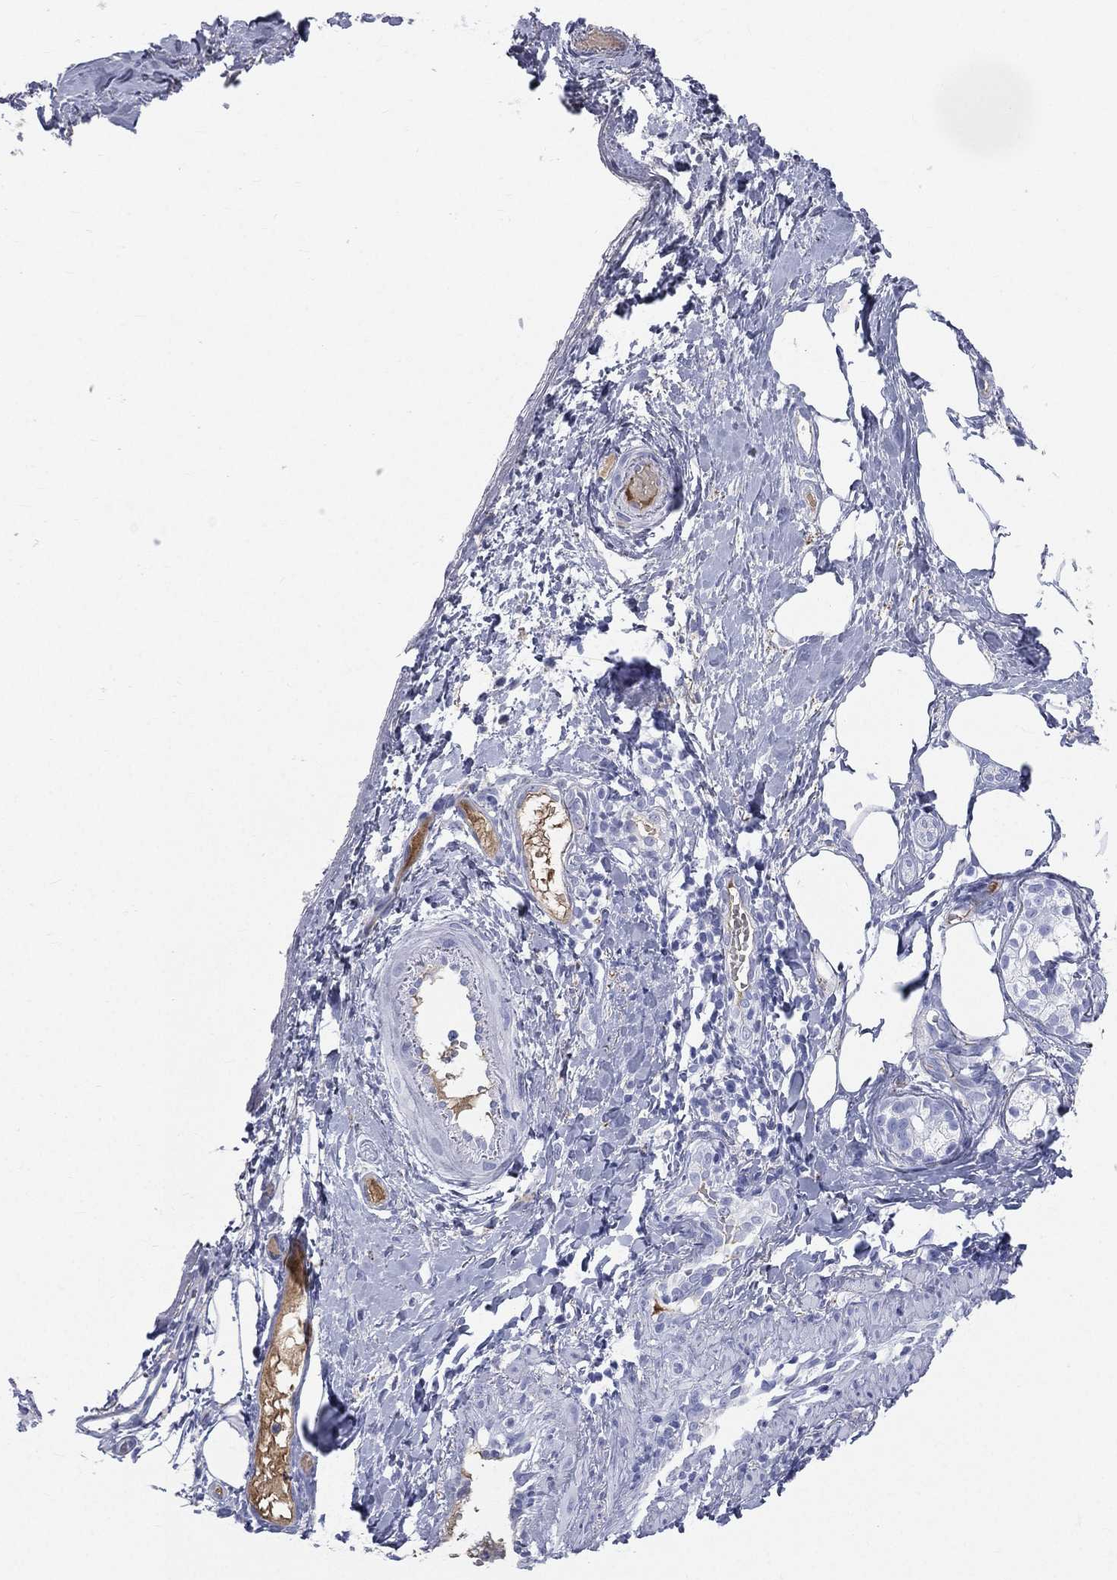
{"staining": {"intensity": "negative", "quantity": "none", "location": "none"}, "tissue": "skin cancer", "cell_type": "Tumor cells", "image_type": "cancer", "snomed": [{"axis": "morphology", "description": "Squamous cell carcinoma, NOS"}, {"axis": "topography", "description": "Skin"}, {"axis": "topography", "description": "Subcutis"}], "caption": "Immunohistochemical staining of skin cancer (squamous cell carcinoma) exhibits no significant positivity in tumor cells. (DAB immunohistochemistry with hematoxylin counter stain).", "gene": "HP", "patient": {"sex": "male", "age": 73}}